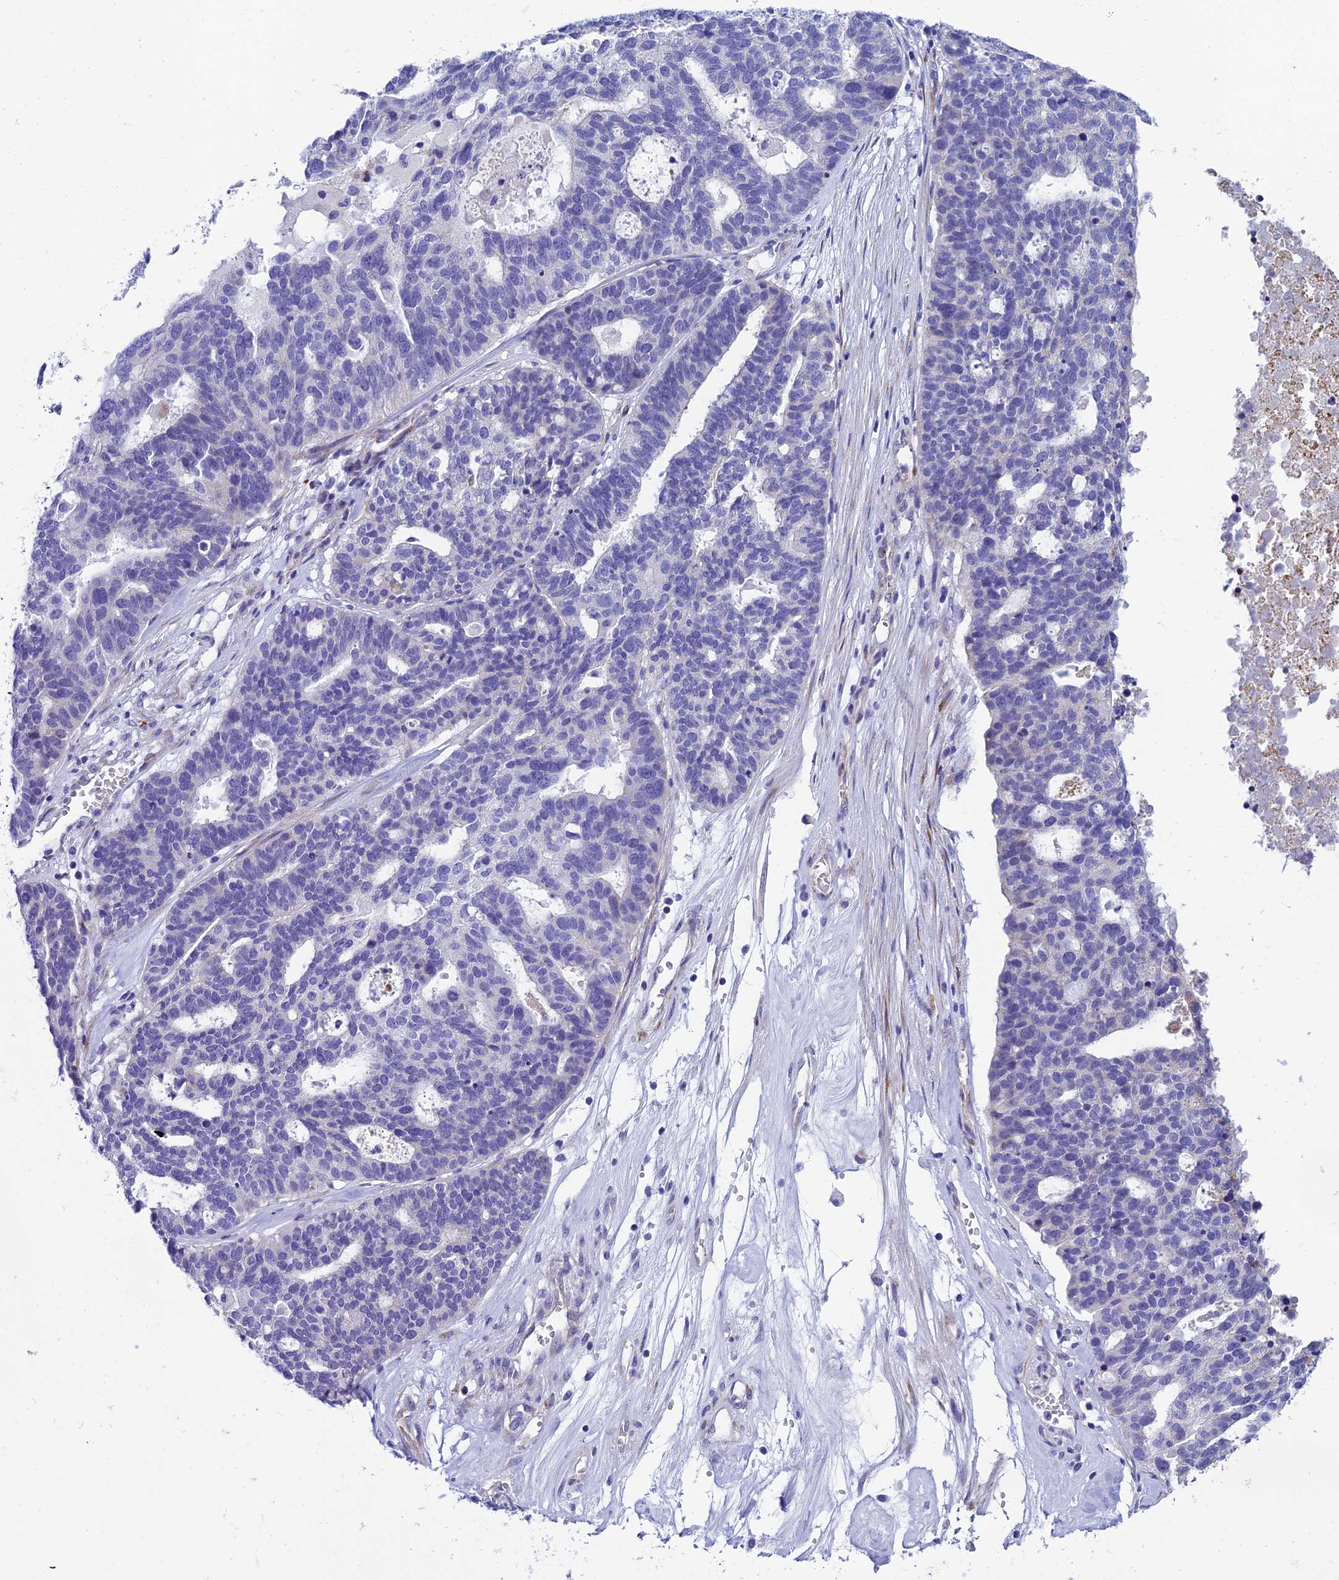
{"staining": {"intensity": "negative", "quantity": "none", "location": "none"}, "tissue": "ovarian cancer", "cell_type": "Tumor cells", "image_type": "cancer", "snomed": [{"axis": "morphology", "description": "Cystadenocarcinoma, serous, NOS"}, {"axis": "topography", "description": "Ovary"}], "caption": "High magnification brightfield microscopy of ovarian cancer stained with DAB (3,3'-diaminobenzidine) (brown) and counterstained with hematoxylin (blue): tumor cells show no significant expression. Nuclei are stained in blue.", "gene": "MACIR", "patient": {"sex": "female", "age": 59}}